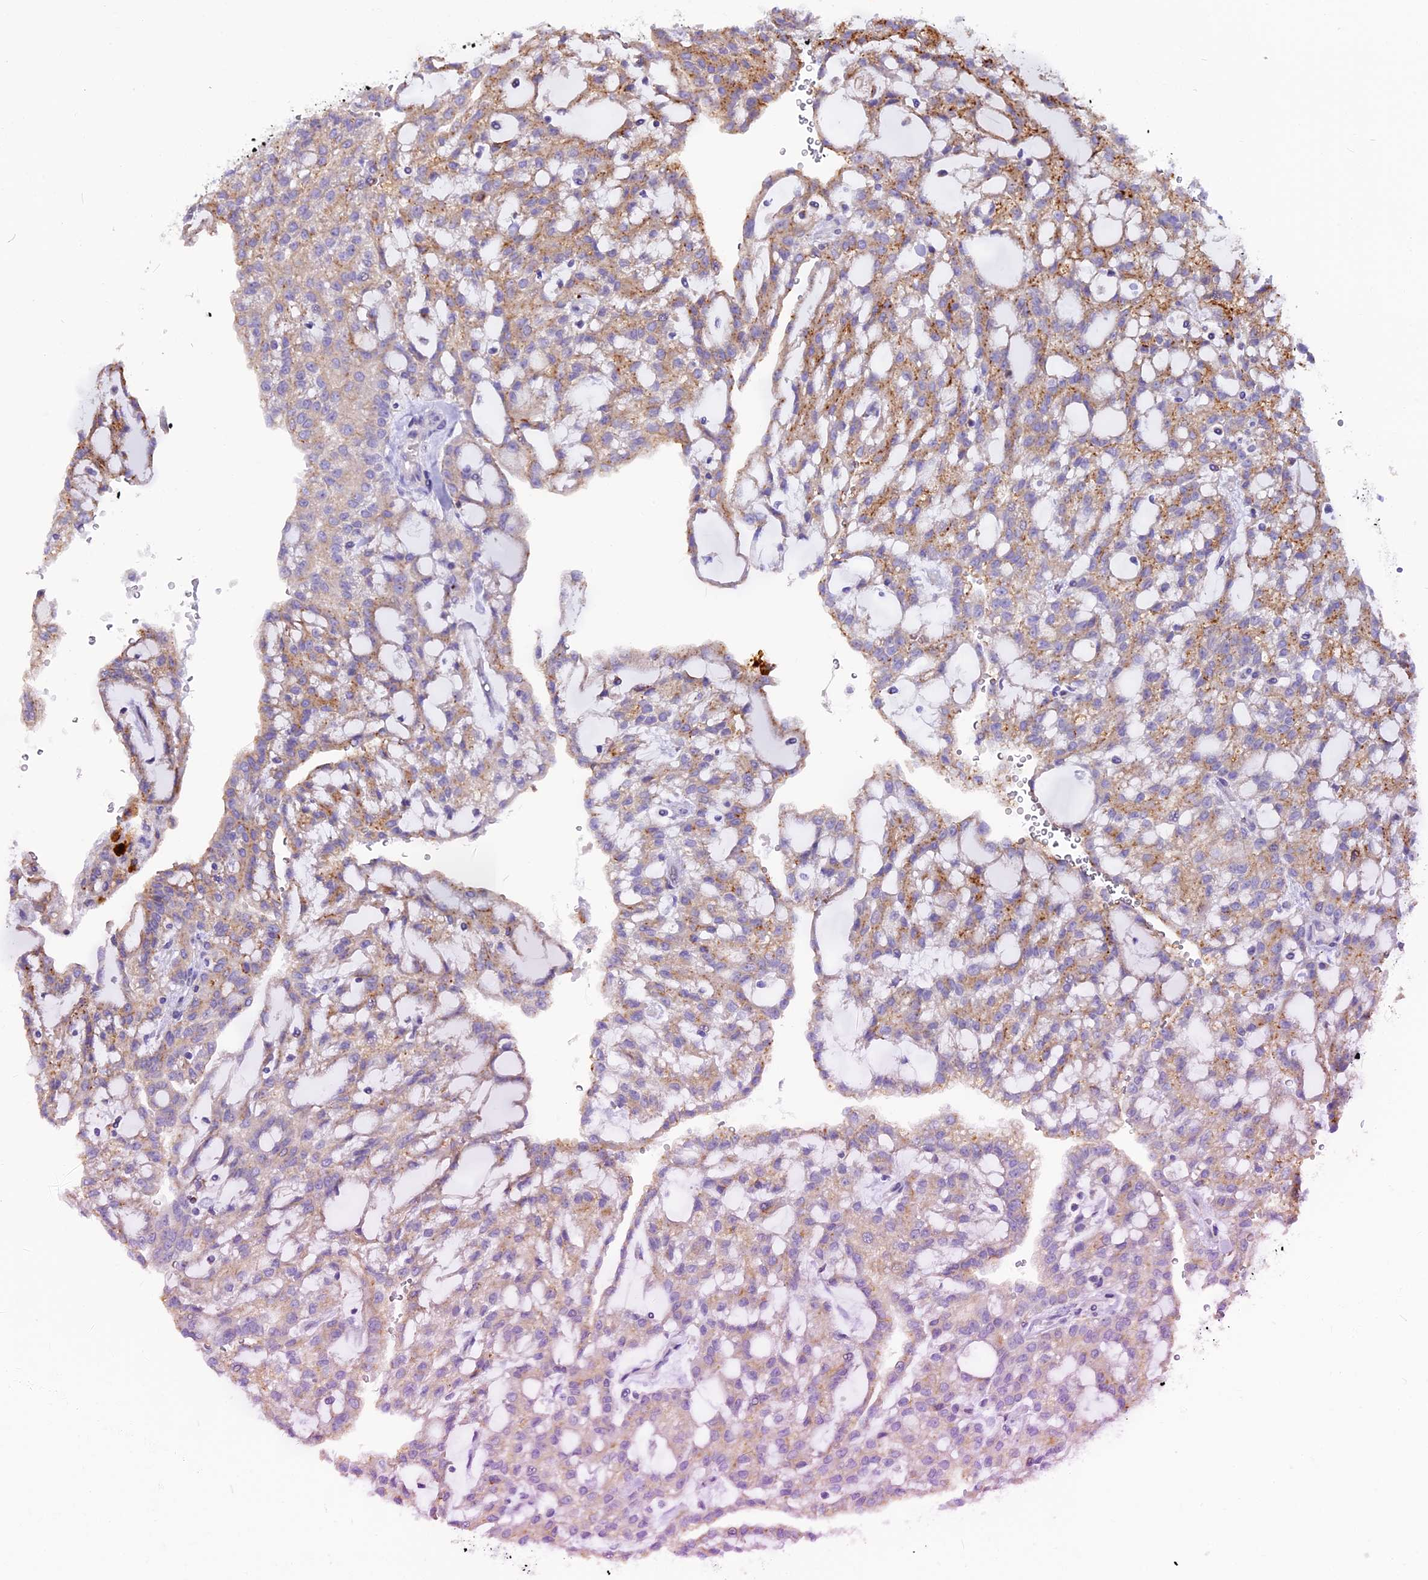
{"staining": {"intensity": "moderate", "quantity": "25%-75%", "location": "cytoplasmic/membranous"}, "tissue": "renal cancer", "cell_type": "Tumor cells", "image_type": "cancer", "snomed": [{"axis": "morphology", "description": "Adenocarcinoma, NOS"}, {"axis": "topography", "description": "Kidney"}], "caption": "IHC of renal adenocarcinoma reveals medium levels of moderate cytoplasmic/membranous staining in about 25%-75% of tumor cells. The protein of interest is stained brown, and the nuclei are stained in blue (DAB IHC with brightfield microscopy, high magnification).", "gene": "THRSP", "patient": {"sex": "male", "age": 63}}